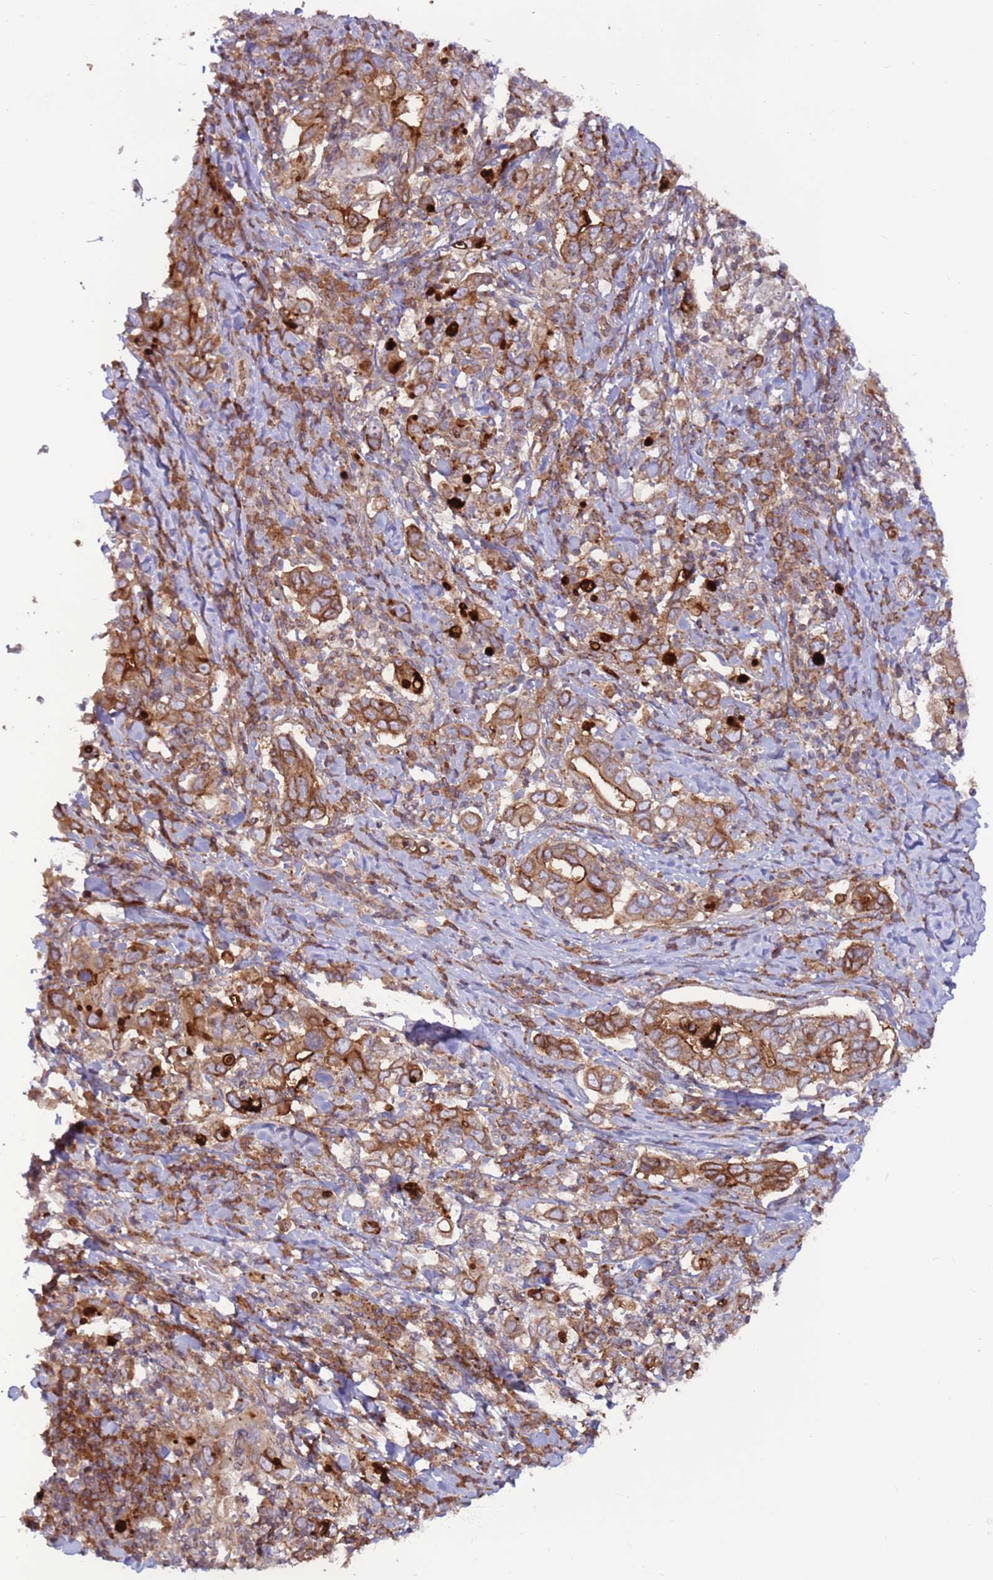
{"staining": {"intensity": "moderate", "quantity": ">75%", "location": "cytoplasmic/membranous"}, "tissue": "stomach cancer", "cell_type": "Tumor cells", "image_type": "cancer", "snomed": [{"axis": "morphology", "description": "Adenocarcinoma, NOS"}, {"axis": "topography", "description": "Stomach, upper"}, {"axis": "topography", "description": "Stomach"}], "caption": "A brown stain shows moderate cytoplasmic/membranous positivity of a protein in stomach cancer tumor cells. The staining was performed using DAB to visualize the protein expression in brown, while the nuclei were stained in blue with hematoxylin (Magnification: 20x).", "gene": "DDX19B", "patient": {"sex": "male", "age": 62}}